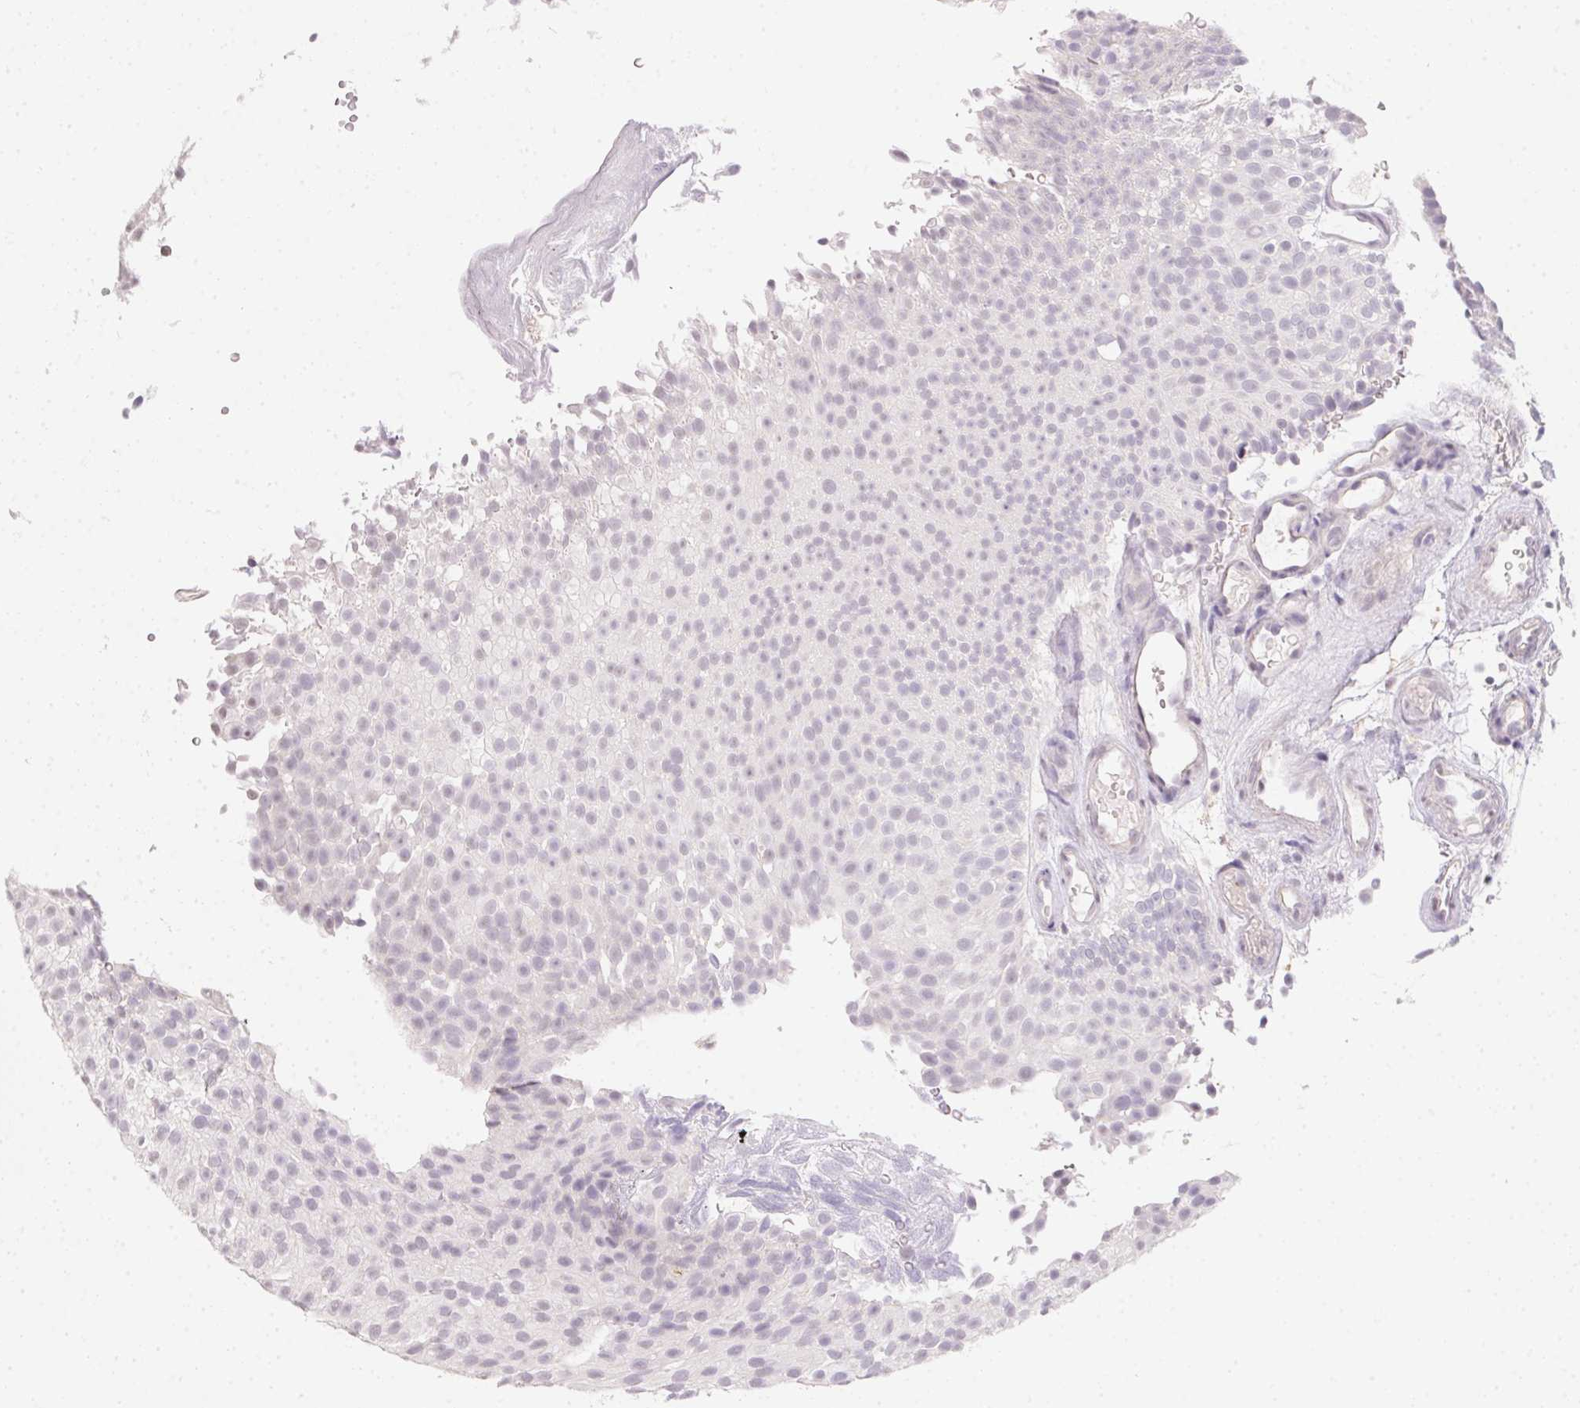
{"staining": {"intensity": "negative", "quantity": "none", "location": "none"}, "tissue": "urothelial cancer", "cell_type": "Tumor cells", "image_type": "cancer", "snomed": [{"axis": "morphology", "description": "Urothelial carcinoma, Low grade"}, {"axis": "topography", "description": "Urinary bladder"}], "caption": "High magnification brightfield microscopy of low-grade urothelial carcinoma stained with DAB (brown) and counterstained with hematoxylin (blue): tumor cells show no significant expression.", "gene": "SLC6A18", "patient": {"sex": "male", "age": 78}}